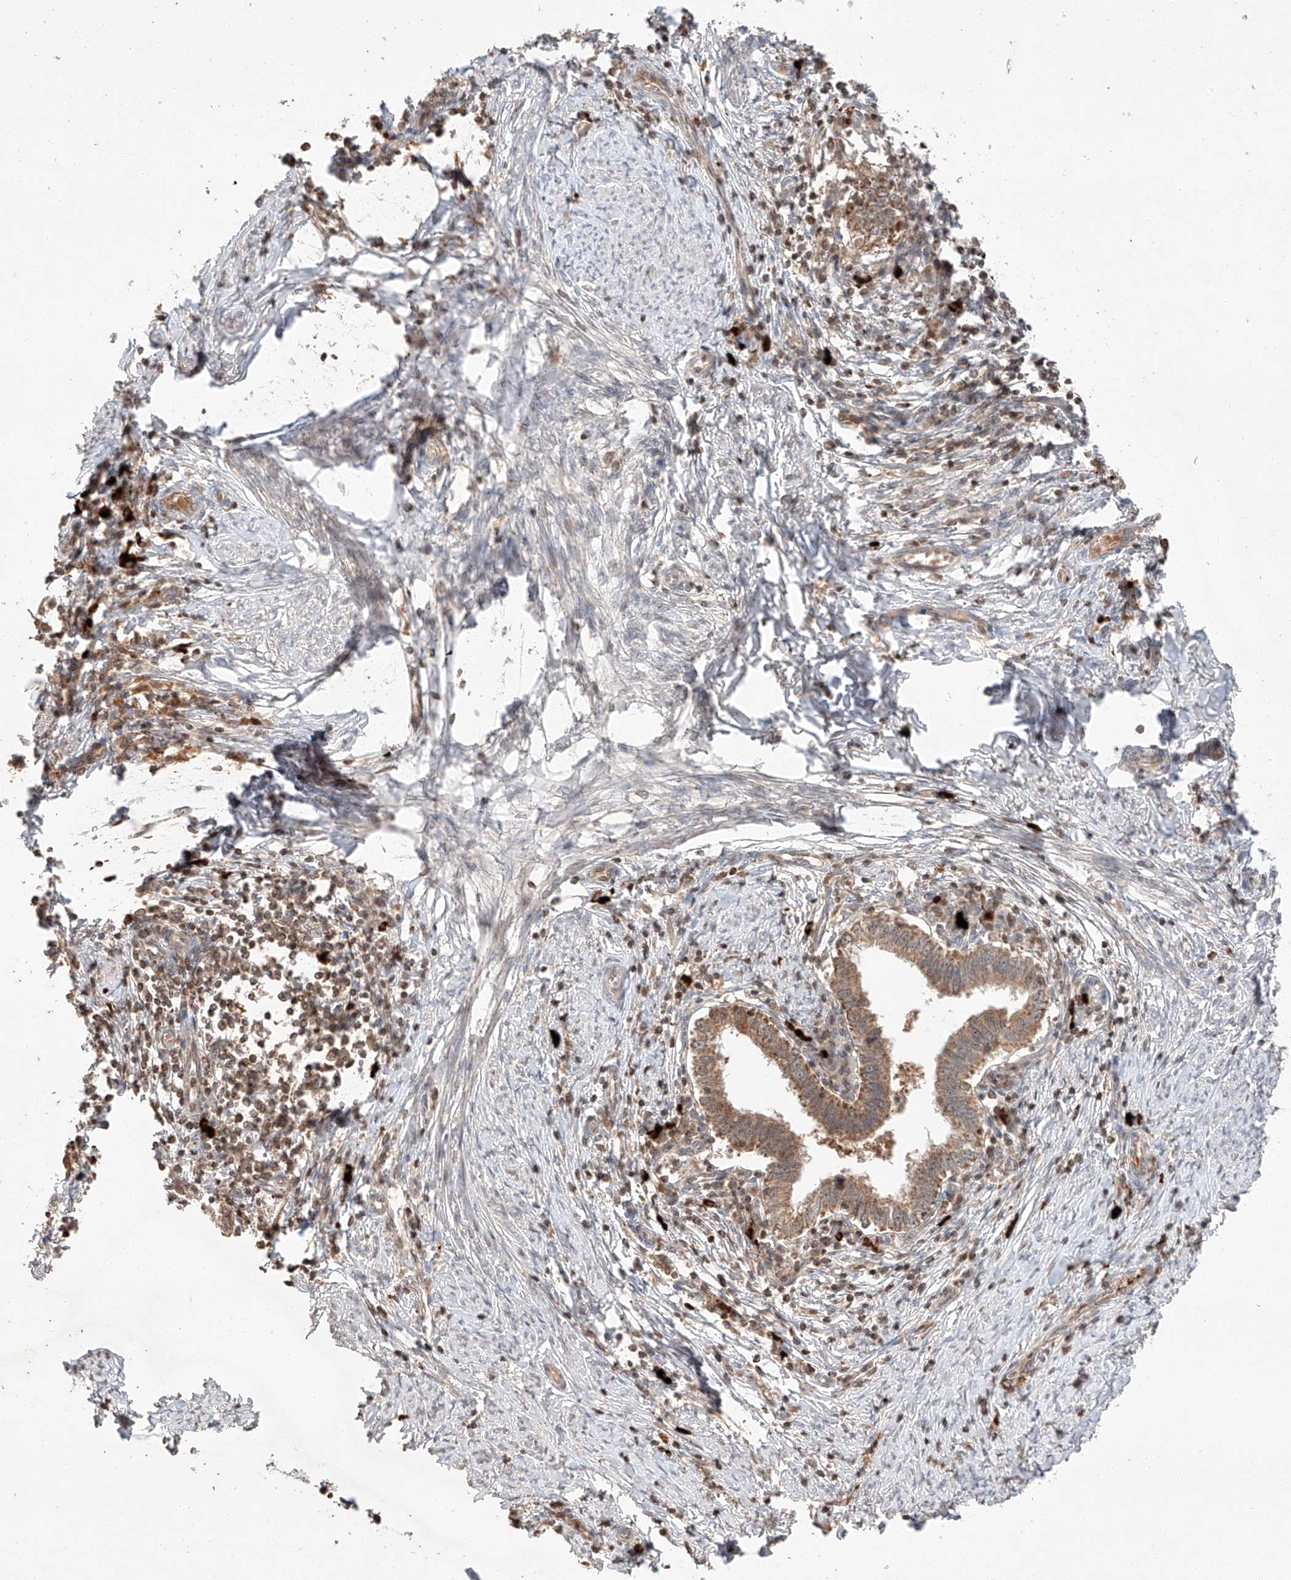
{"staining": {"intensity": "moderate", "quantity": ">75%", "location": "cytoplasmic/membranous"}, "tissue": "cervical cancer", "cell_type": "Tumor cells", "image_type": "cancer", "snomed": [{"axis": "morphology", "description": "Adenocarcinoma, NOS"}, {"axis": "topography", "description": "Cervix"}], "caption": "Adenocarcinoma (cervical) stained with immunohistochemistry exhibits moderate cytoplasmic/membranous expression in approximately >75% of tumor cells.", "gene": "ARHGAP33", "patient": {"sex": "female", "age": 36}}